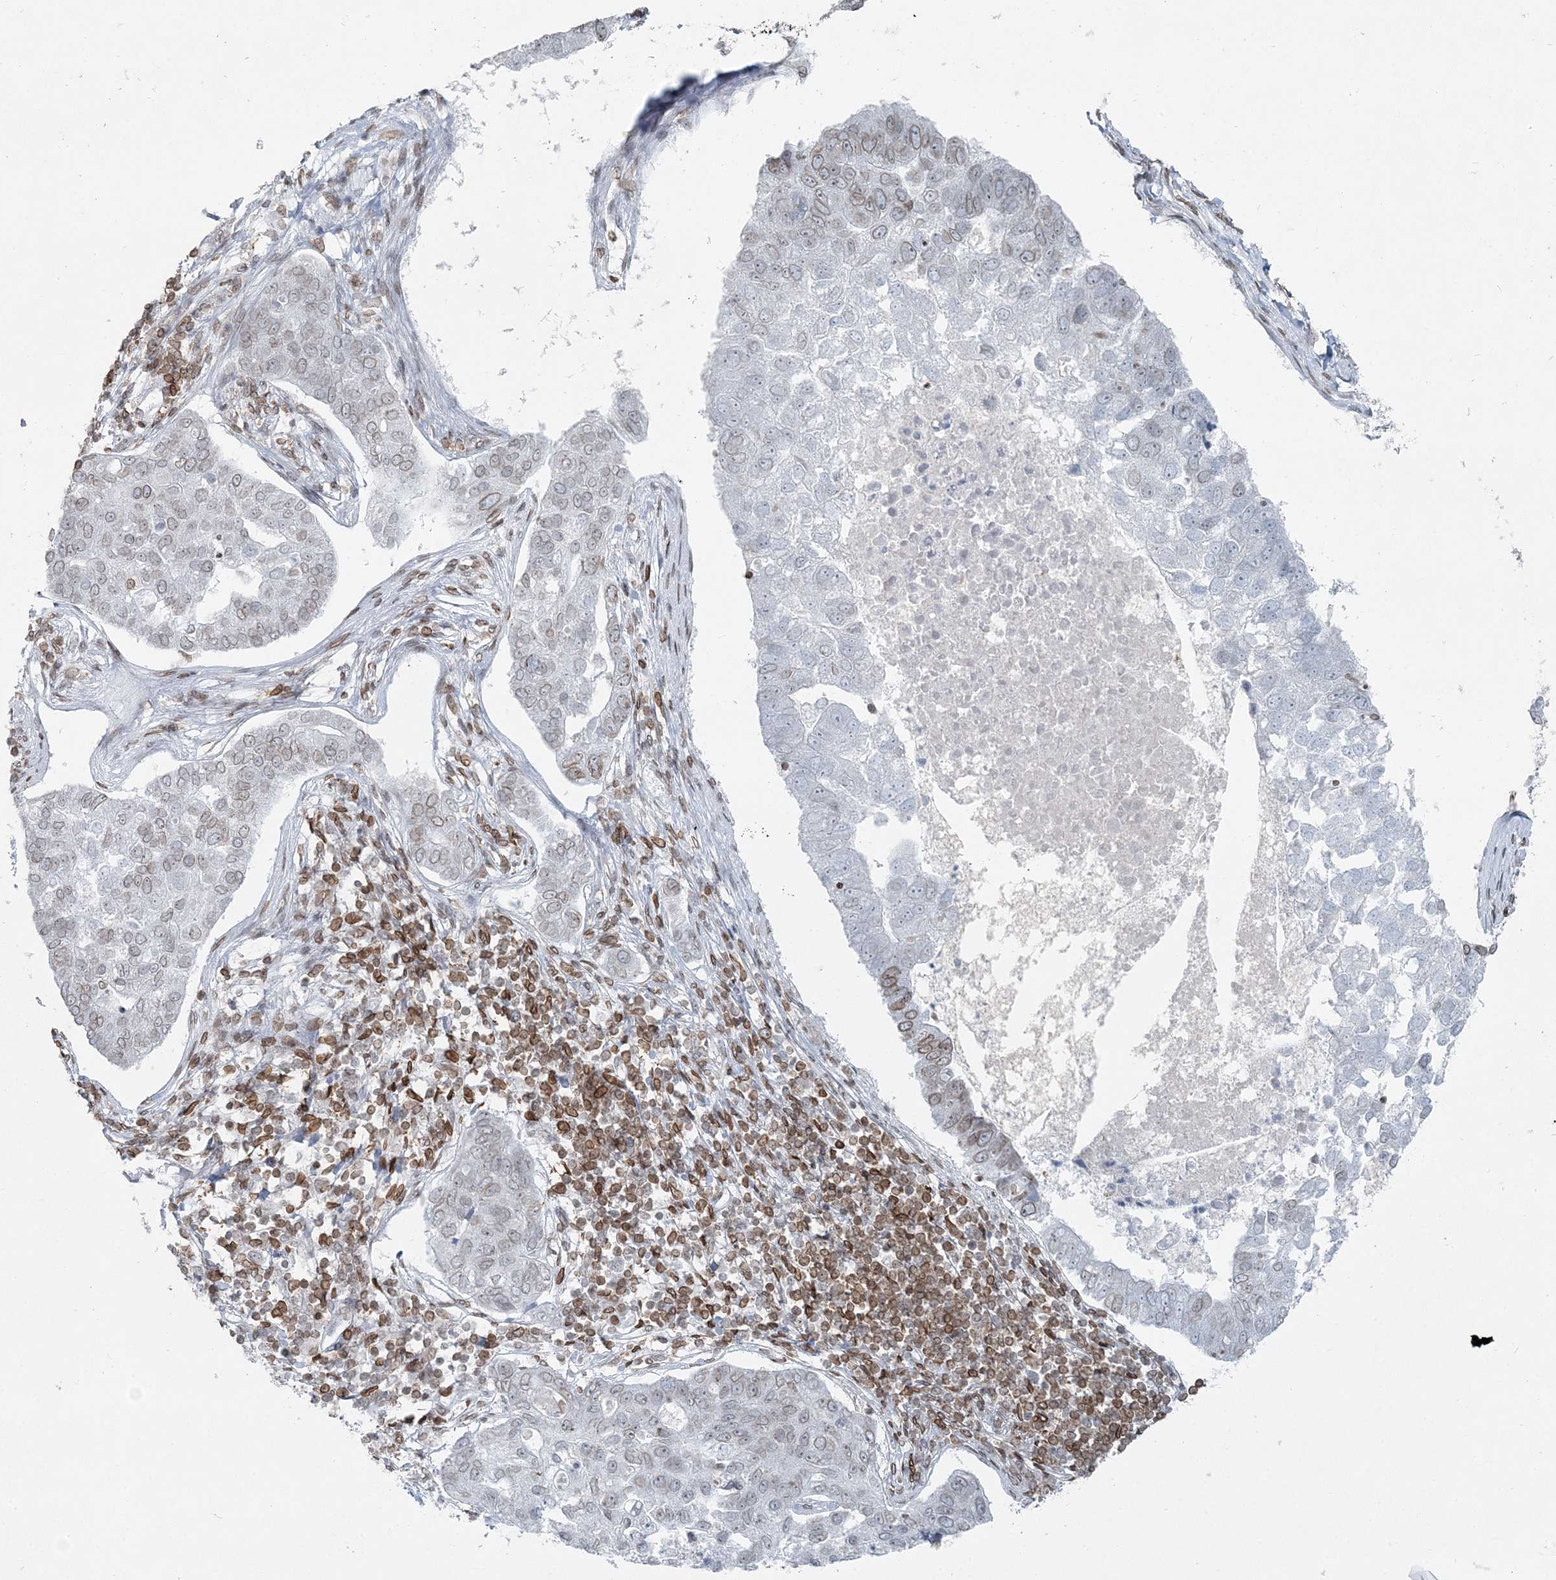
{"staining": {"intensity": "moderate", "quantity": "<25%", "location": "cytoplasmic/membranous,nuclear"}, "tissue": "pancreatic cancer", "cell_type": "Tumor cells", "image_type": "cancer", "snomed": [{"axis": "morphology", "description": "Adenocarcinoma, NOS"}, {"axis": "topography", "description": "Pancreas"}], "caption": "Immunohistochemistry (IHC) (DAB) staining of adenocarcinoma (pancreatic) shows moderate cytoplasmic/membranous and nuclear protein positivity in about <25% of tumor cells.", "gene": "GJD4", "patient": {"sex": "female", "age": 61}}